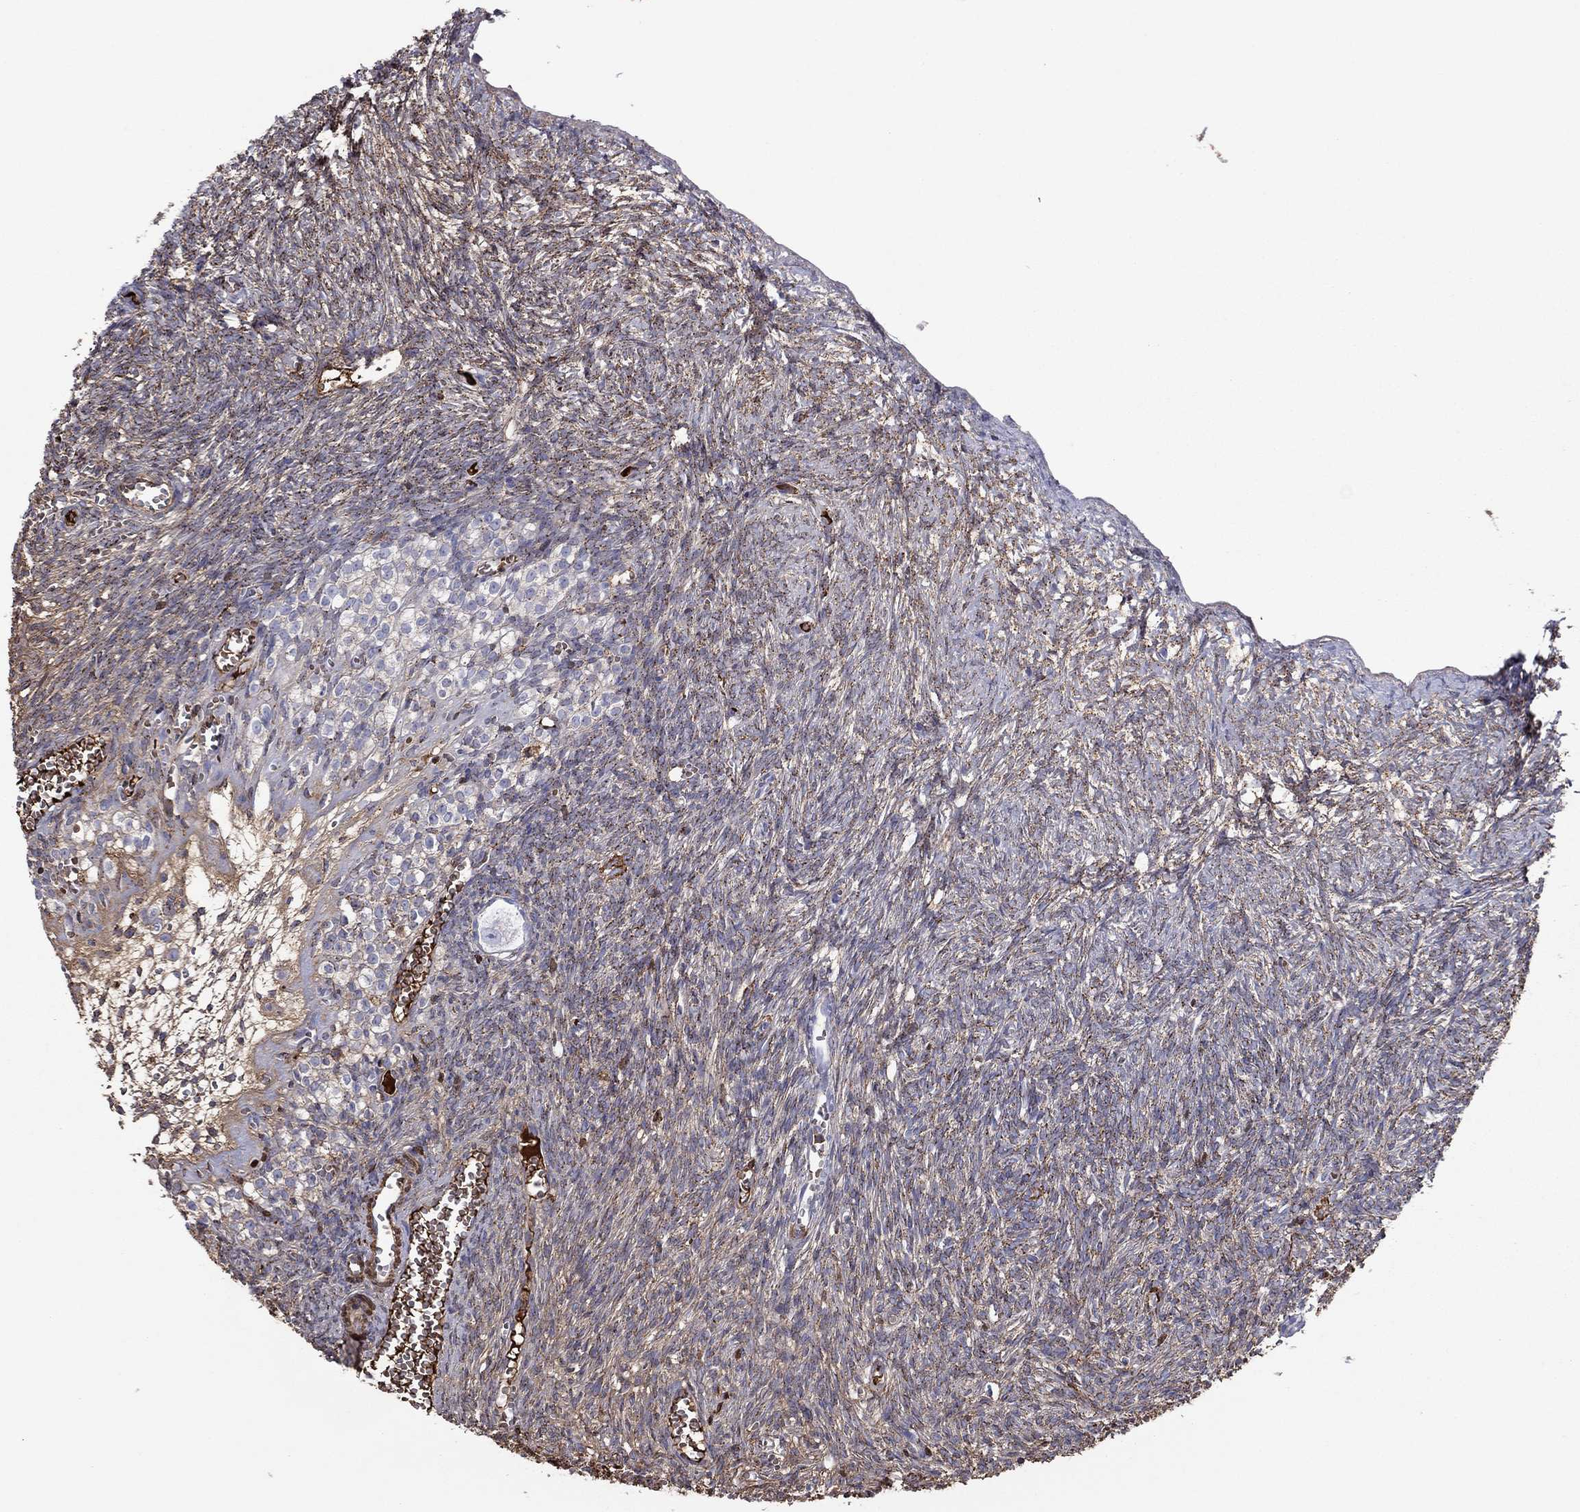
{"staining": {"intensity": "negative", "quantity": "none", "location": "none"}, "tissue": "ovary", "cell_type": "Follicle cells", "image_type": "normal", "snomed": [{"axis": "morphology", "description": "Normal tissue, NOS"}, {"axis": "topography", "description": "Ovary"}], "caption": "The micrograph exhibits no staining of follicle cells in benign ovary.", "gene": "HPX", "patient": {"sex": "female", "age": 43}}